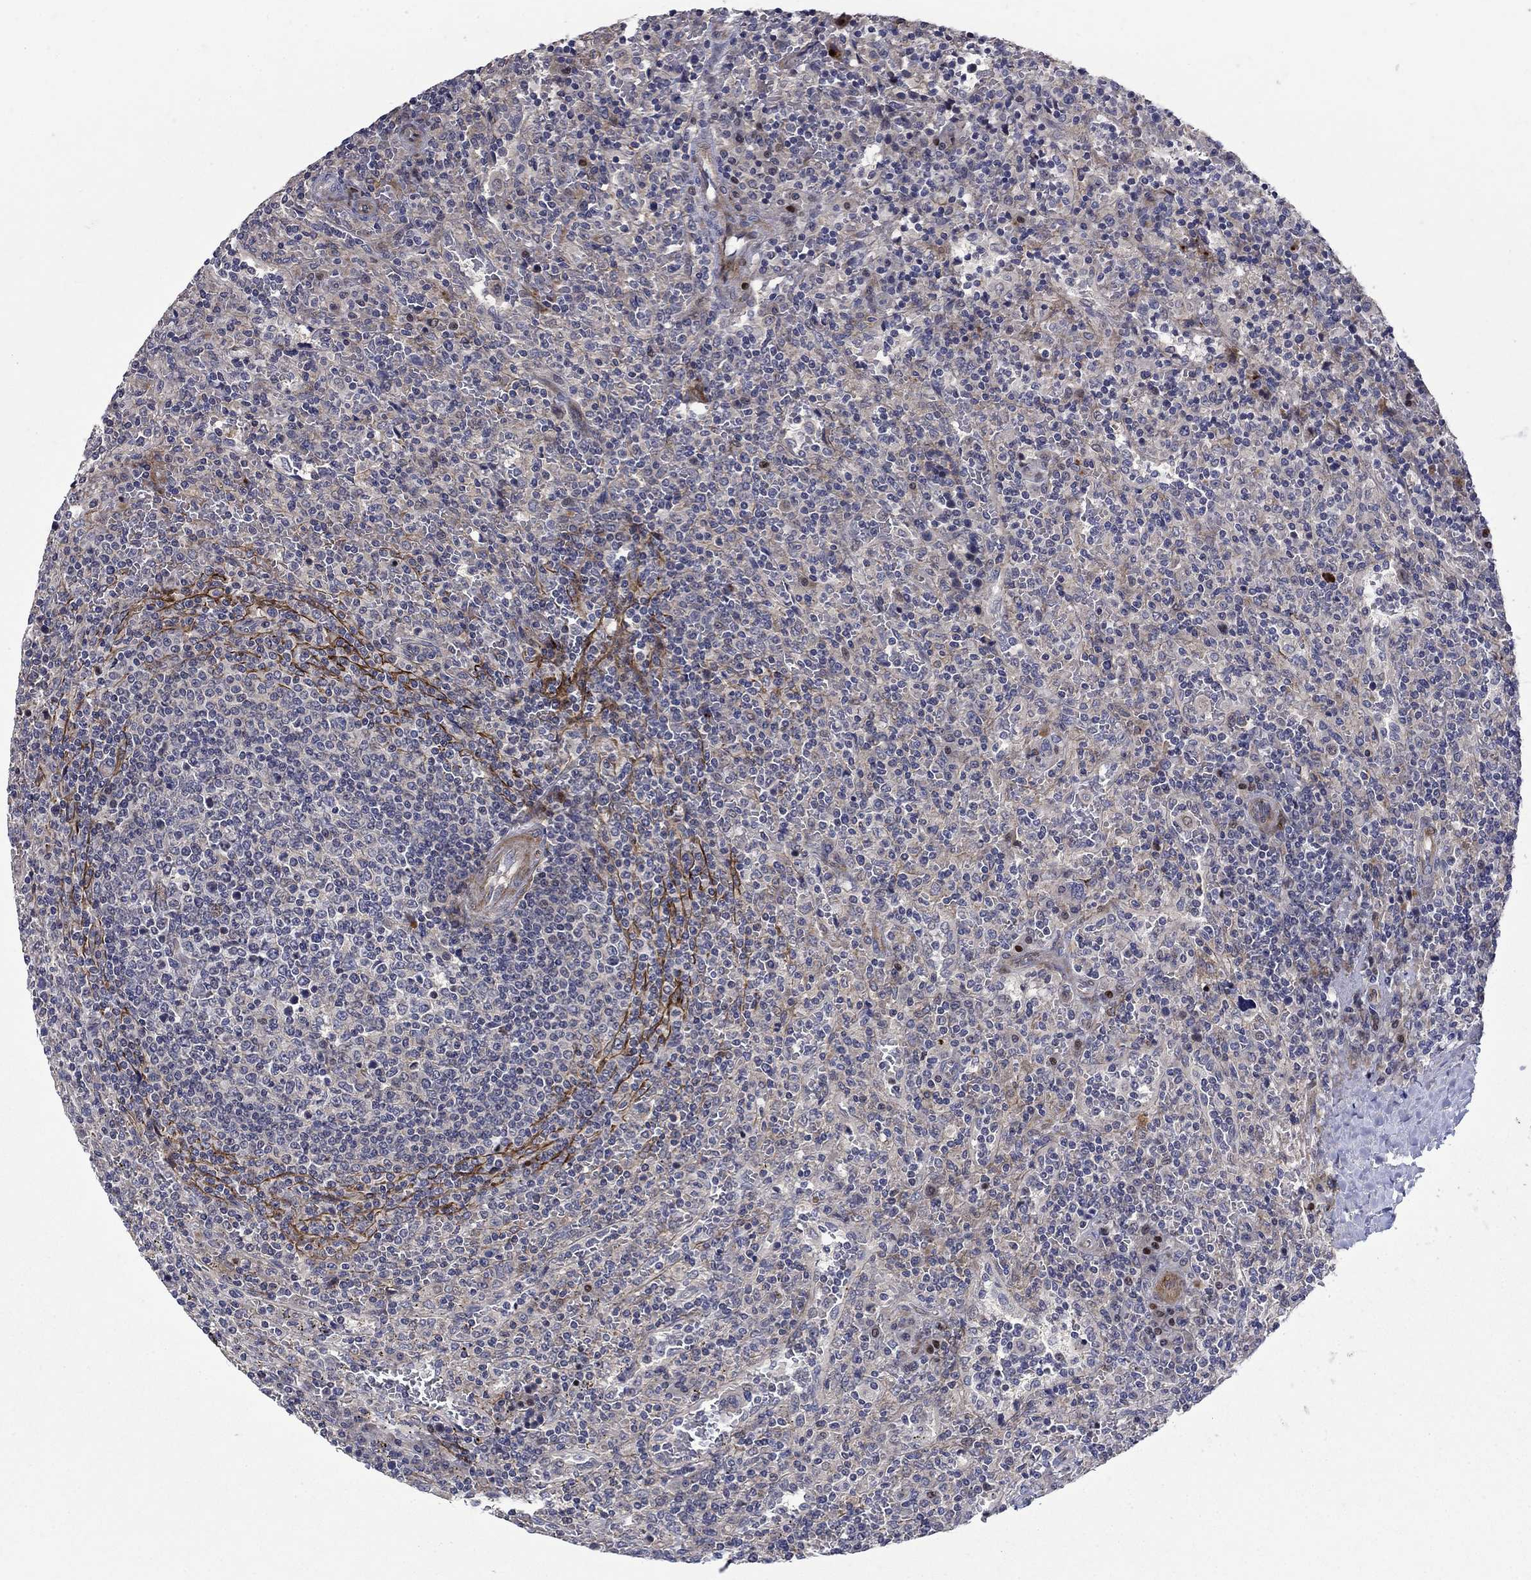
{"staining": {"intensity": "negative", "quantity": "none", "location": "none"}, "tissue": "lymphoma", "cell_type": "Tumor cells", "image_type": "cancer", "snomed": [{"axis": "morphology", "description": "Malignant lymphoma, non-Hodgkin's type, Low grade"}, {"axis": "topography", "description": "Spleen"}], "caption": "DAB (3,3'-diaminobenzidine) immunohistochemical staining of lymphoma demonstrates no significant staining in tumor cells.", "gene": "SLC7A1", "patient": {"sex": "male", "age": 62}}